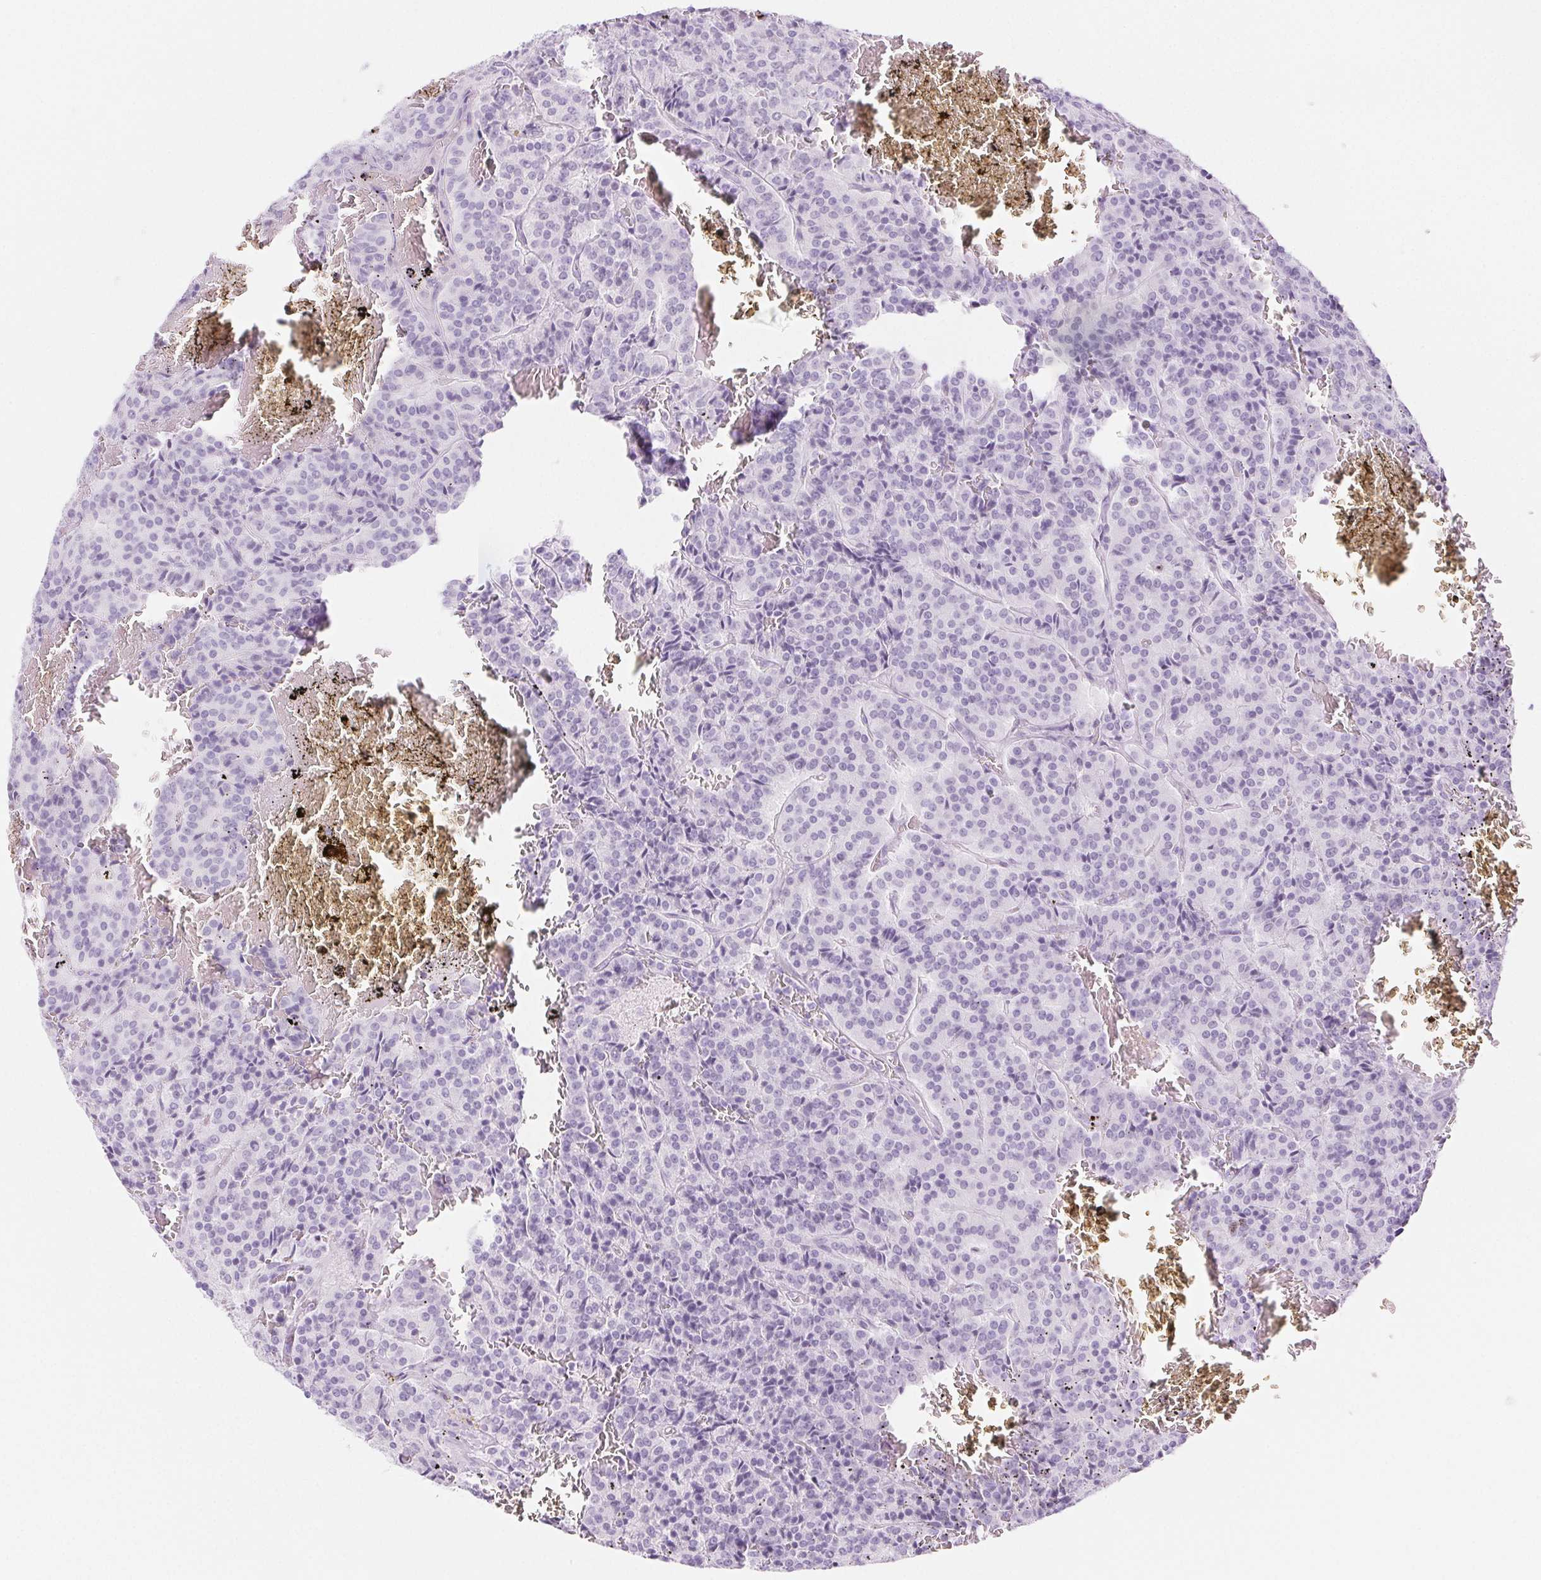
{"staining": {"intensity": "negative", "quantity": "none", "location": "none"}, "tissue": "carcinoid", "cell_type": "Tumor cells", "image_type": "cancer", "snomed": [{"axis": "morphology", "description": "Carcinoid, malignant, NOS"}, {"axis": "topography", "description": "Lung"}], "caption": "The IHC photomicrograph has no significant expression in tumor cells of malignant carcinoid tissue.", "gene": "SPRR3", "patient": {"sex": "male", "age": 70}}